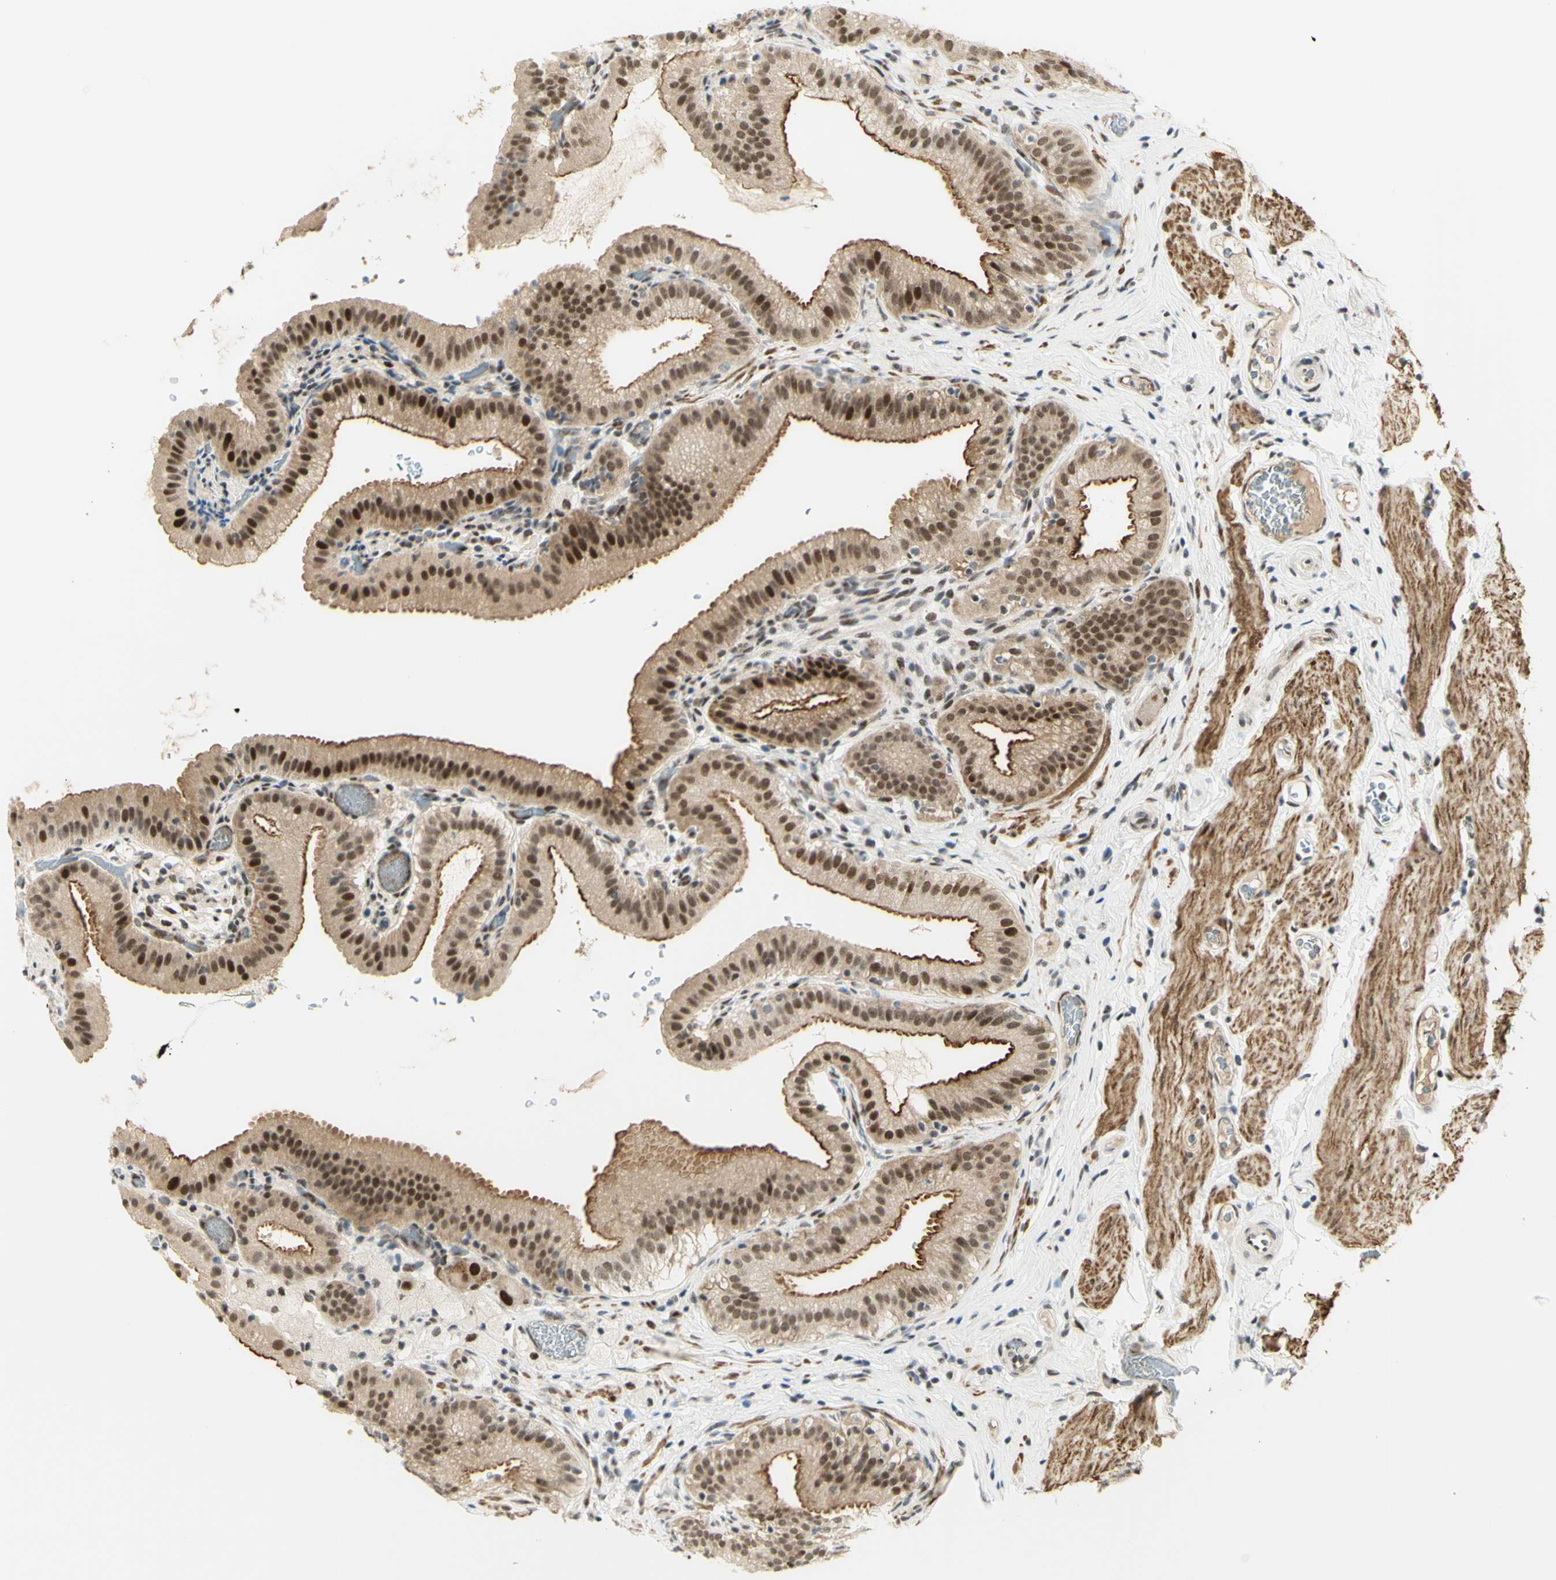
{"staining": {"intensity": "moderate", "quantity": ">75%", "location": "nuclear"}, "tissue": "gallbladder", "cell_type": "Glandular cells", "image_type": "normal", "snomed": [{"axis": "morphology", "description": "Normal tissue, NOS"}, {"axis": "topography", "description": "Gallbladder"}], "caption": "Immunohistochemistry (DAB) staining of normal human gallbladder exhibits moderate nuclear protein staining in about >75% of glandular cells.", "gene": "DDX1", "patient": {"sex": "male", "age": 54}}